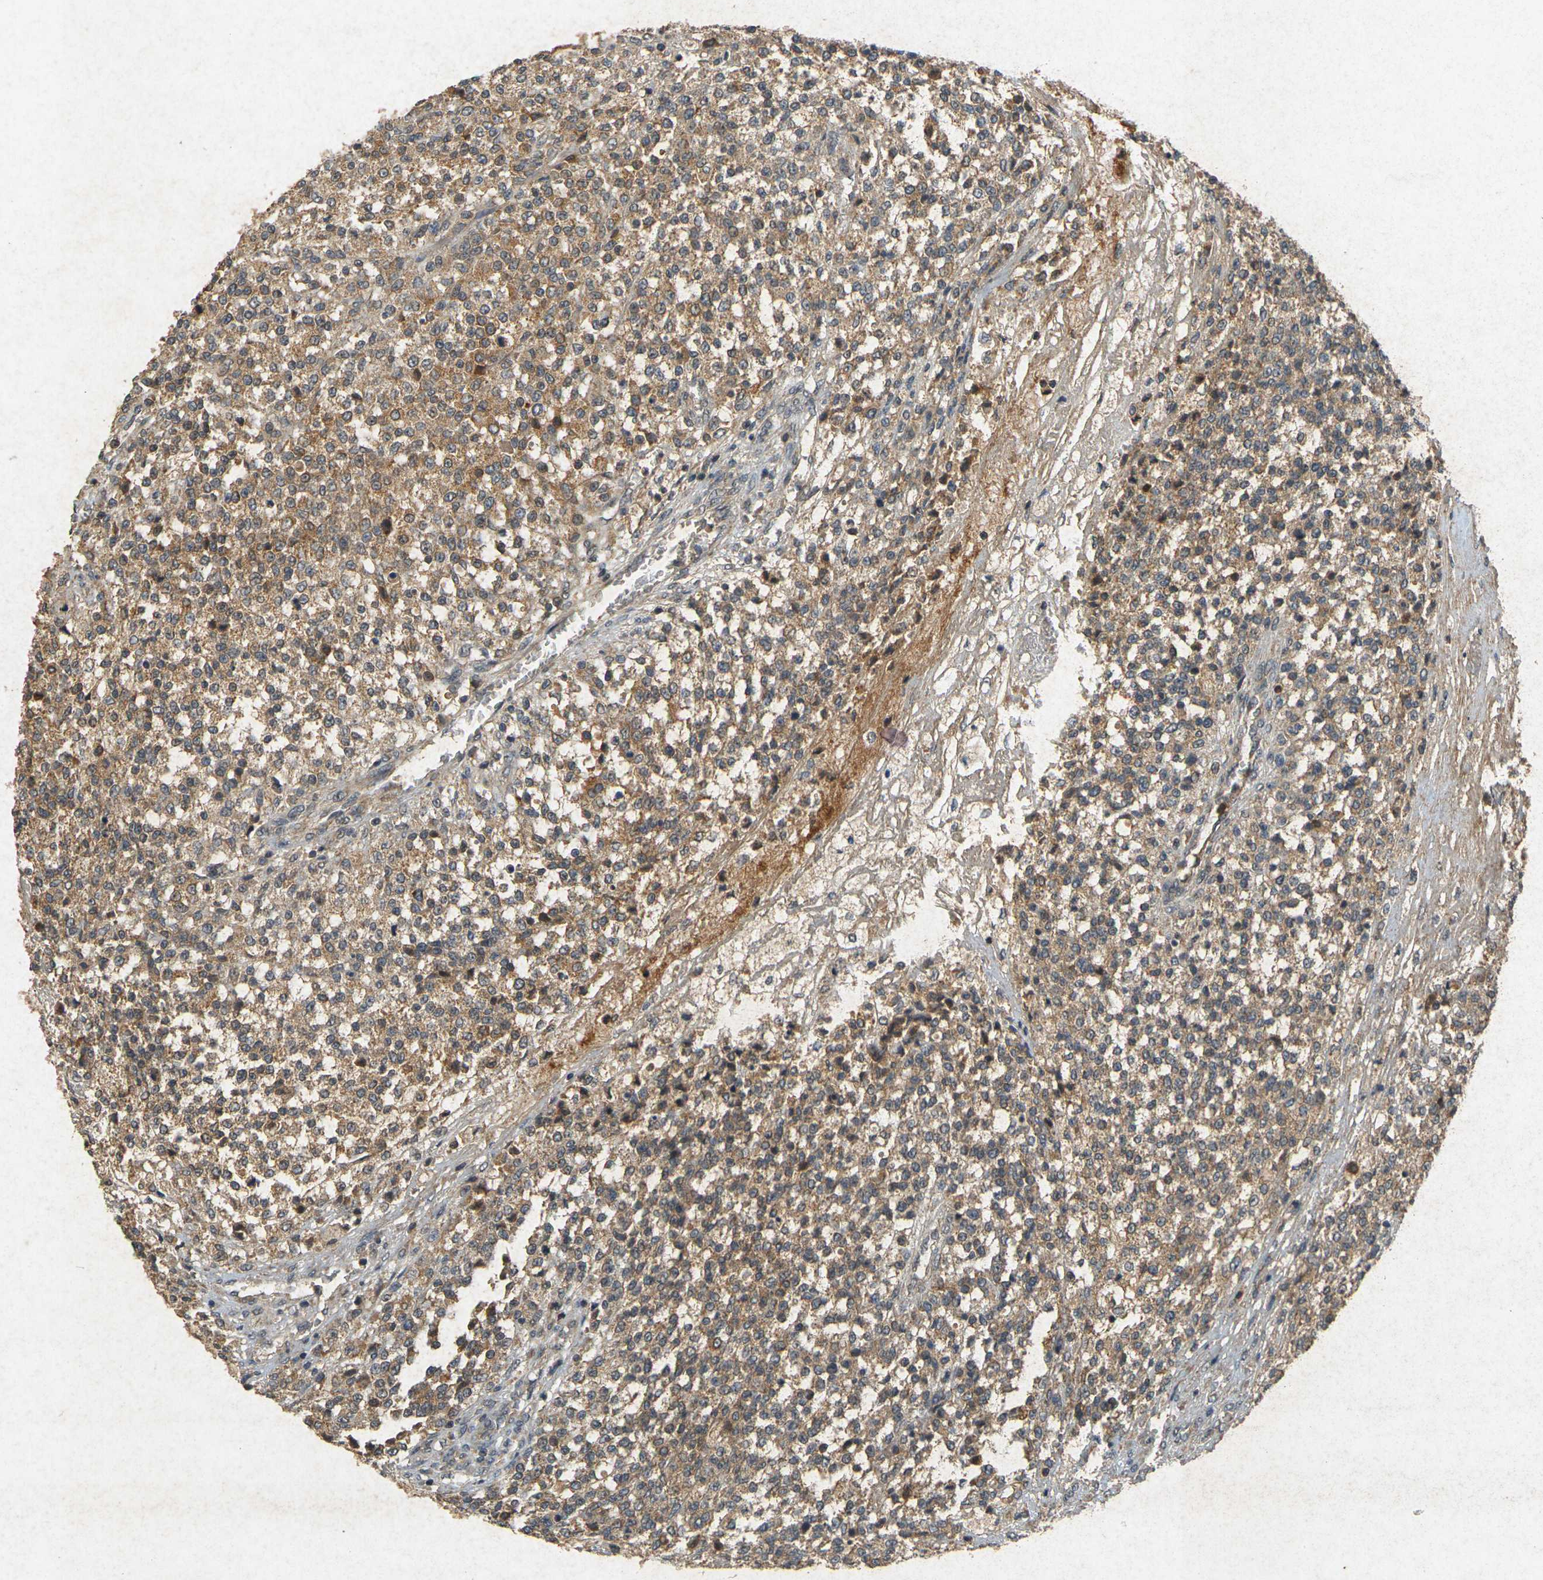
{"staining": {"intensity": "moderate", "quantity": ">75%", "location": "cytoplasmic/membranous"}, "tissue": "testis cancer", "cell_type": "Tumor cells", "image_type": "cancer", "snomed": [{"axis": "morphology", "description": "Seminoma, NOS"}, {"axis": "topography", "description": "Testis"}], "caption": "Immunohistochemistry (IHC) (DAB) staining of testis cancer reveals moderate cytoplasmic/membranous protein staining in approximately >75% of tumor cells.", "gene": "ERN1", "patient": {"sex": "male", "age": 59}}